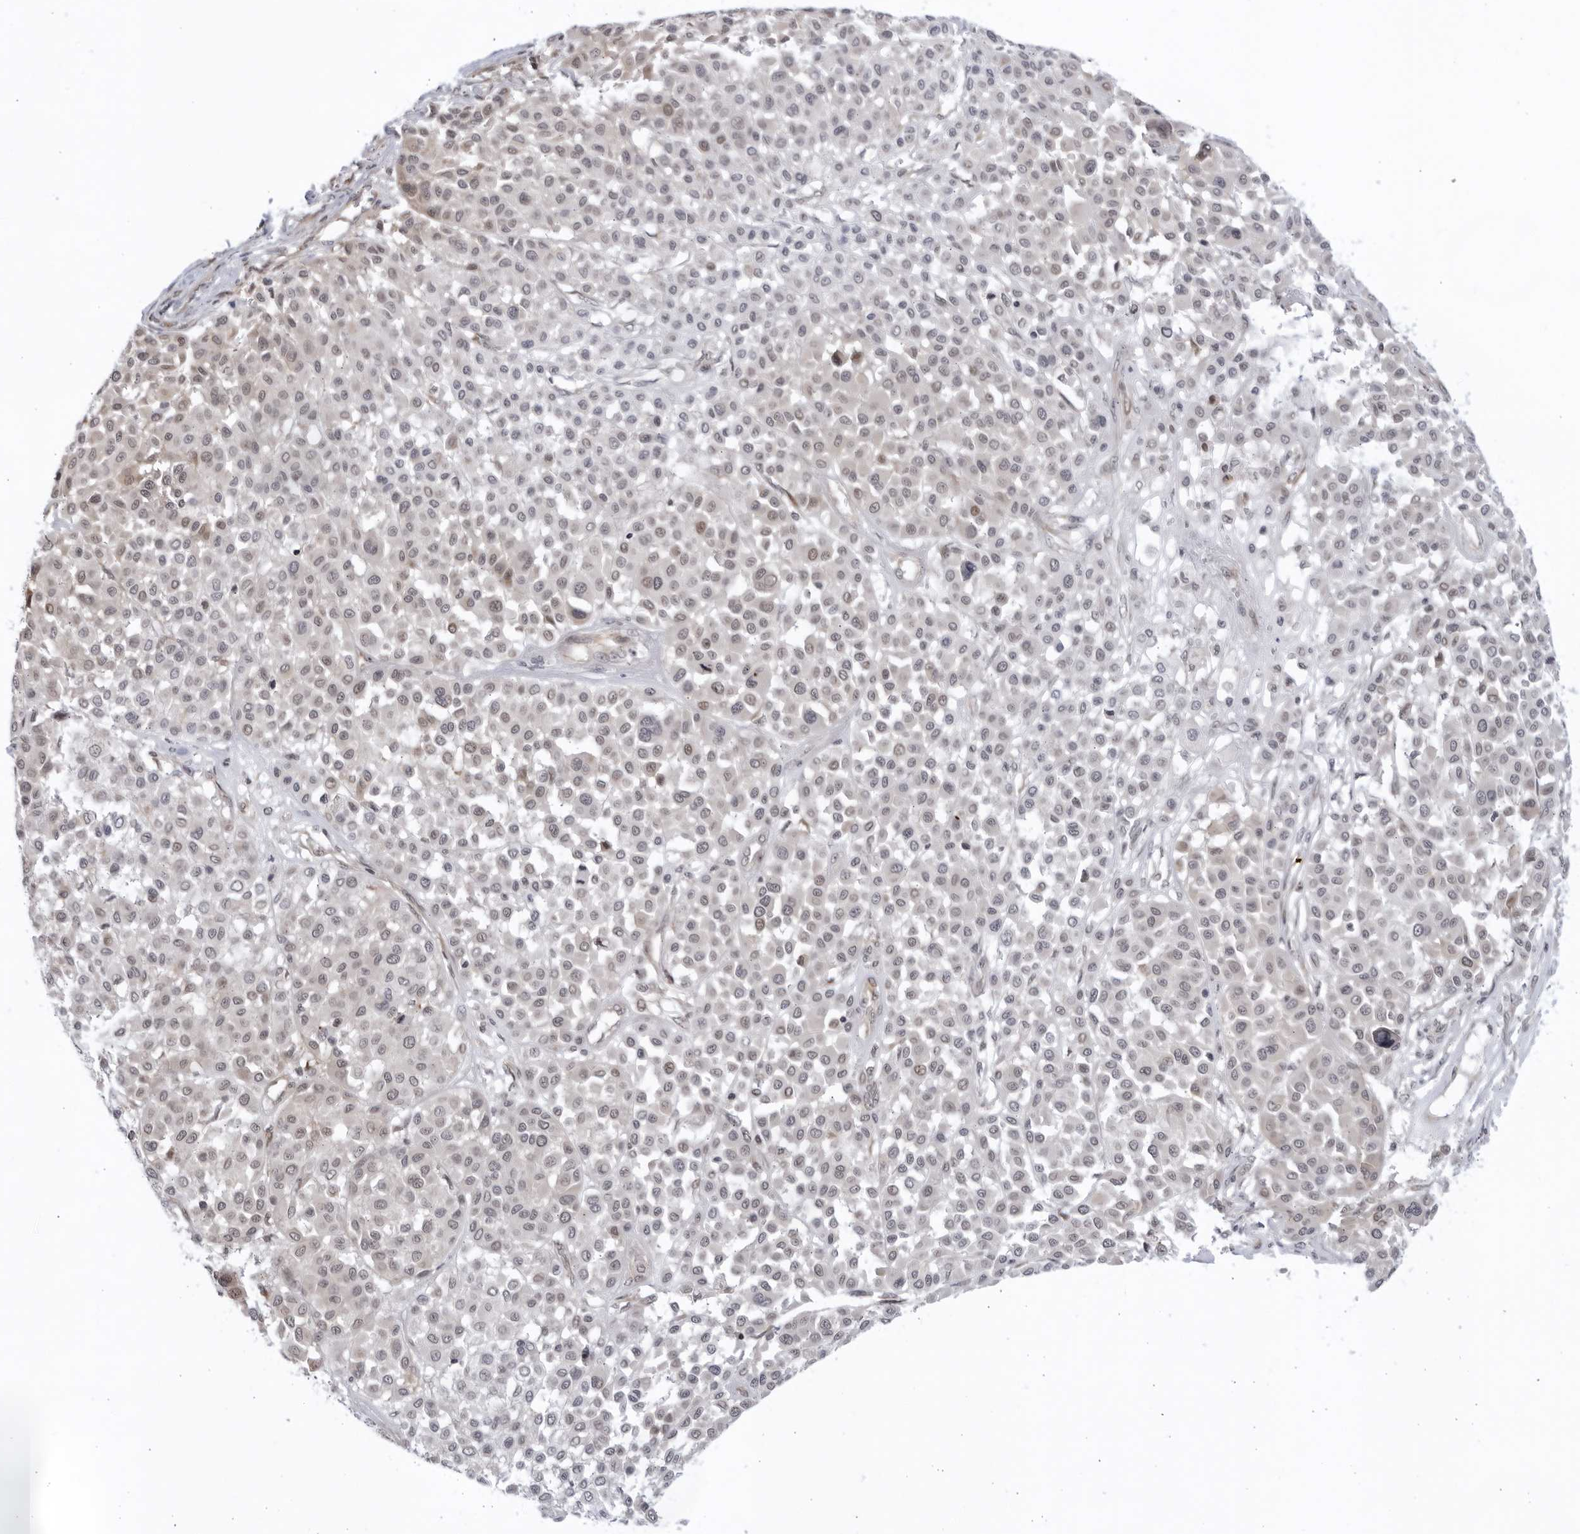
{"staining": {"intensity": "moderate", "quantity": "<25%", "location": "nuclear"}, "tissue": "melanoma", "cell_type": "Tumor cells", "image_type": "cancer", "snomed": [{"axis": "morphology", "description": "Malignant melanoma, Metastatic site"}, {"axis": "topography", "description": "Soft tissue"}], "caption": "Melanoma was stained to show a protein in brown. There is low levels of moderate nuclear positivity in about <25% of tumor cells.", "gene": "ITGB3BP", "patient": {"sex": "male", "age": 41}}